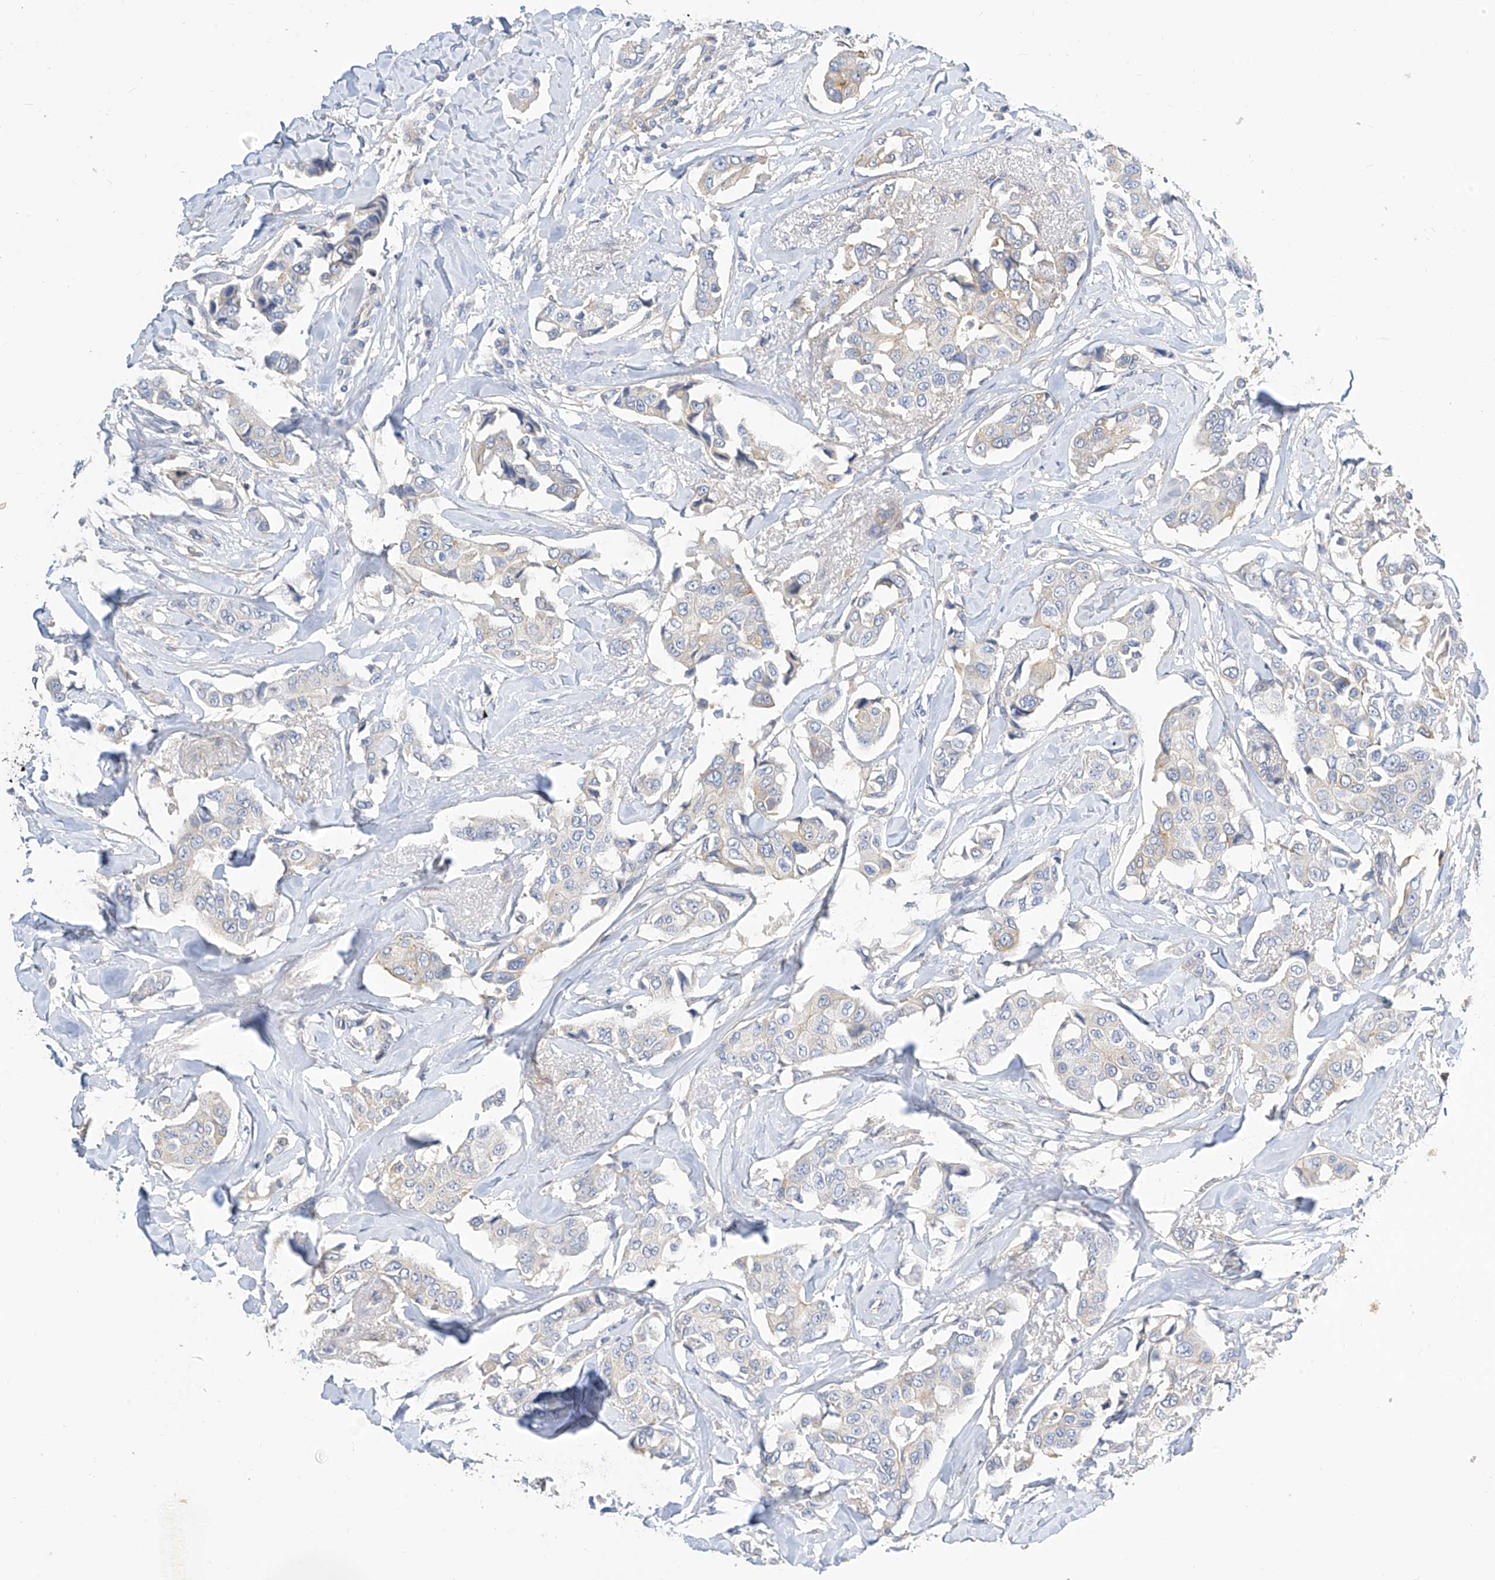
{"staining": {"intensity": "negative", "quantity": "none", "location": "none"}, "tissue": "breast cancer", "cell_type": "Tumor cells", "image_type": "cancer", "snomed": [{"axis": "morphology", "description": "Duct carcinoma"}, {"axis": "topography", "description": "Breast"}], "caption": "IHC of infiltrating ductal carcinoma (breast) reveals no positivity in tumor cells.", "gene": "SCGB2A1", "patient": {"sex": "female", "age": 80}}